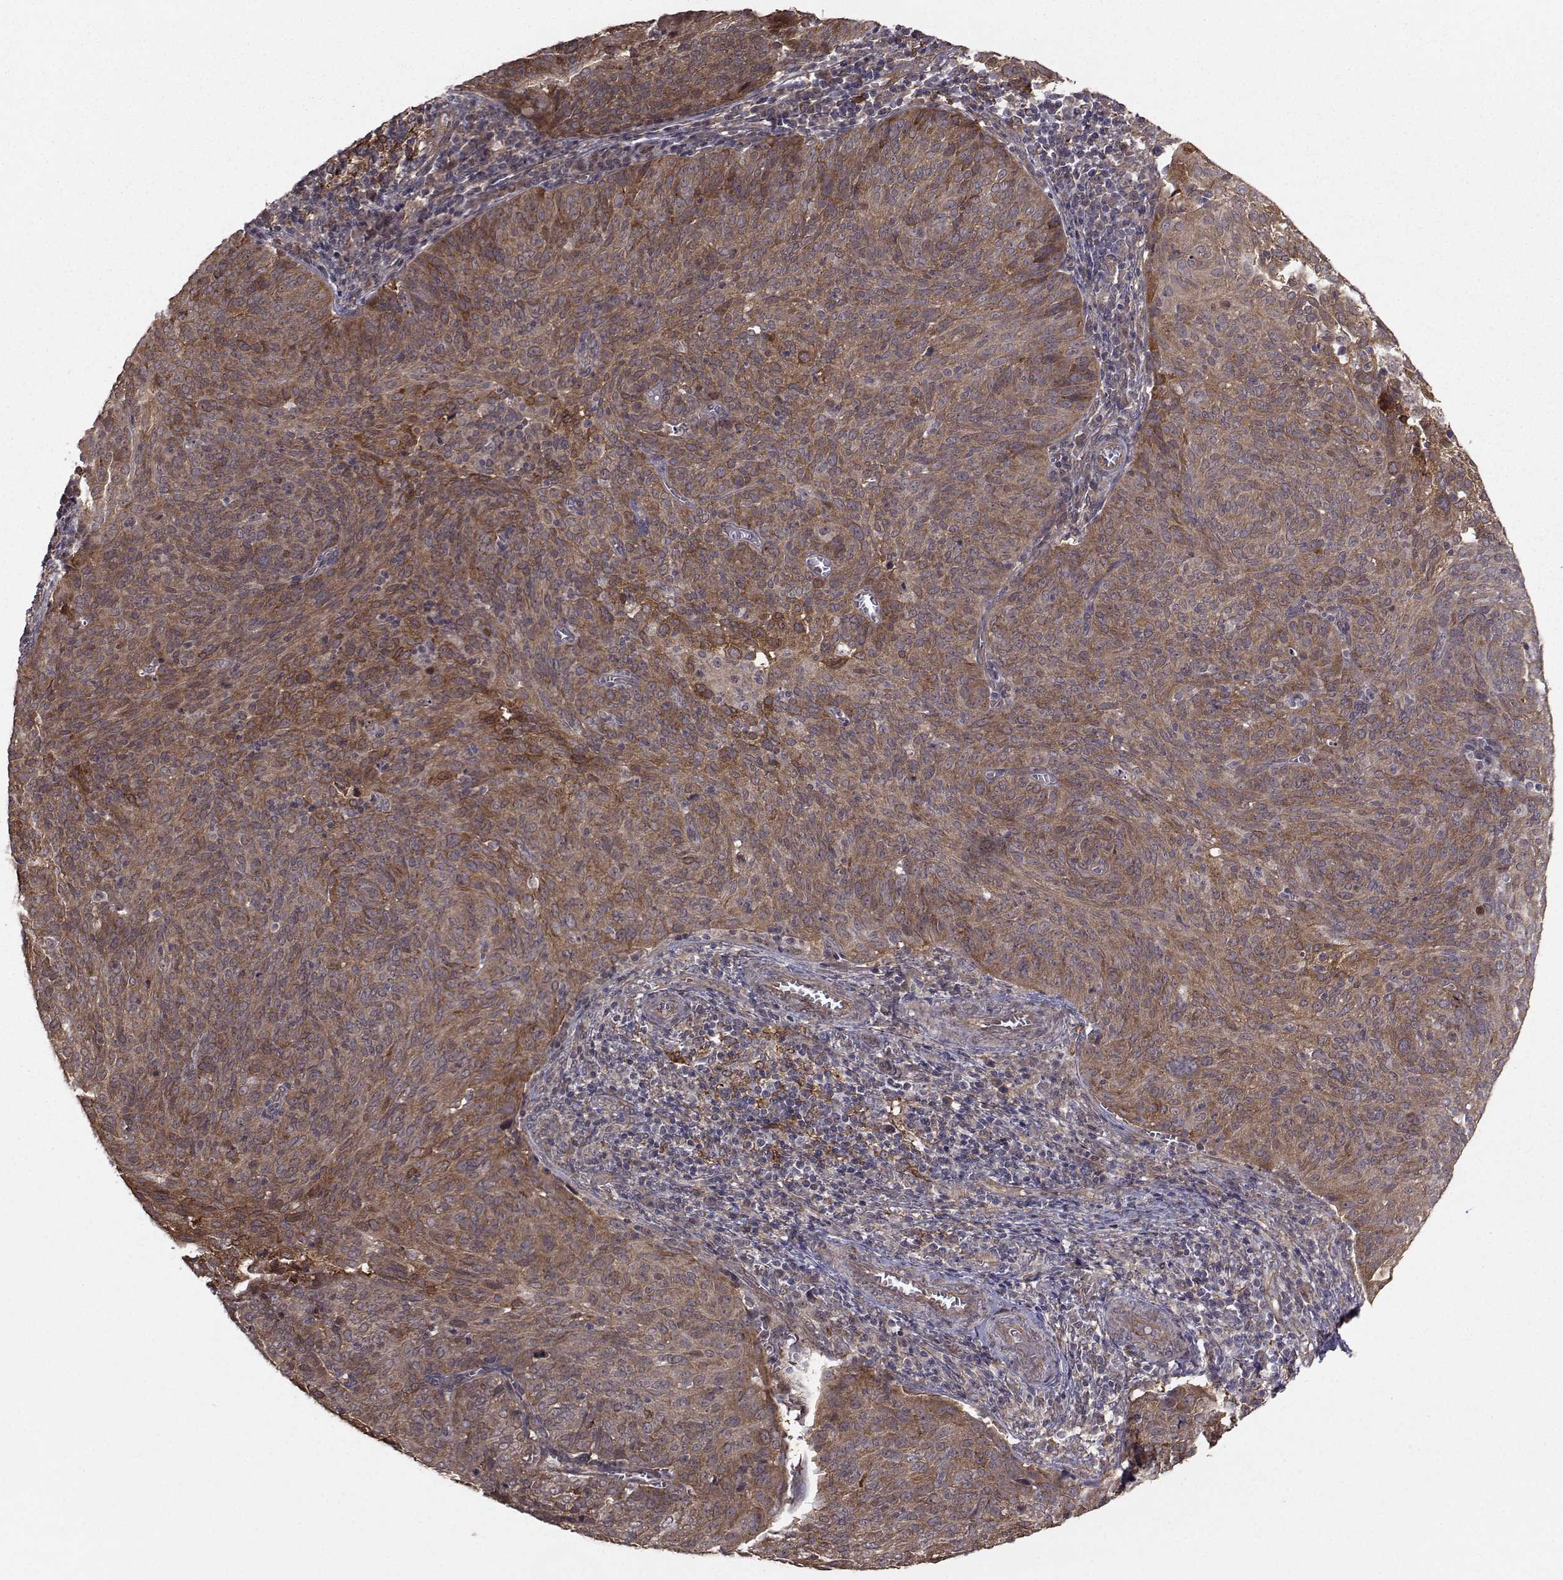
{"staining": {"intensity": "moderate", "quantity": ">75%", "location": "cytoplasmic/membranous"}, "tissue": "cervical cancer", "cell_type": "Tumor cells", "image_type": "cancer", "snomed": [{"axis": "morphology", "description": "Squamous cell carcinoma, NOS"}, {"axis": "topography", "description": "Cervix"}], "caption": "Protein analysis of cervical cancer tissue exhibits moderate cytoplasmic/membranous expression in approximately >75% of tumor cells. (DAB = brown stain, brightfield microscopy at high magnification).", "gene": "TRIP10", "patient": {"sex": "female", "age": 39}}